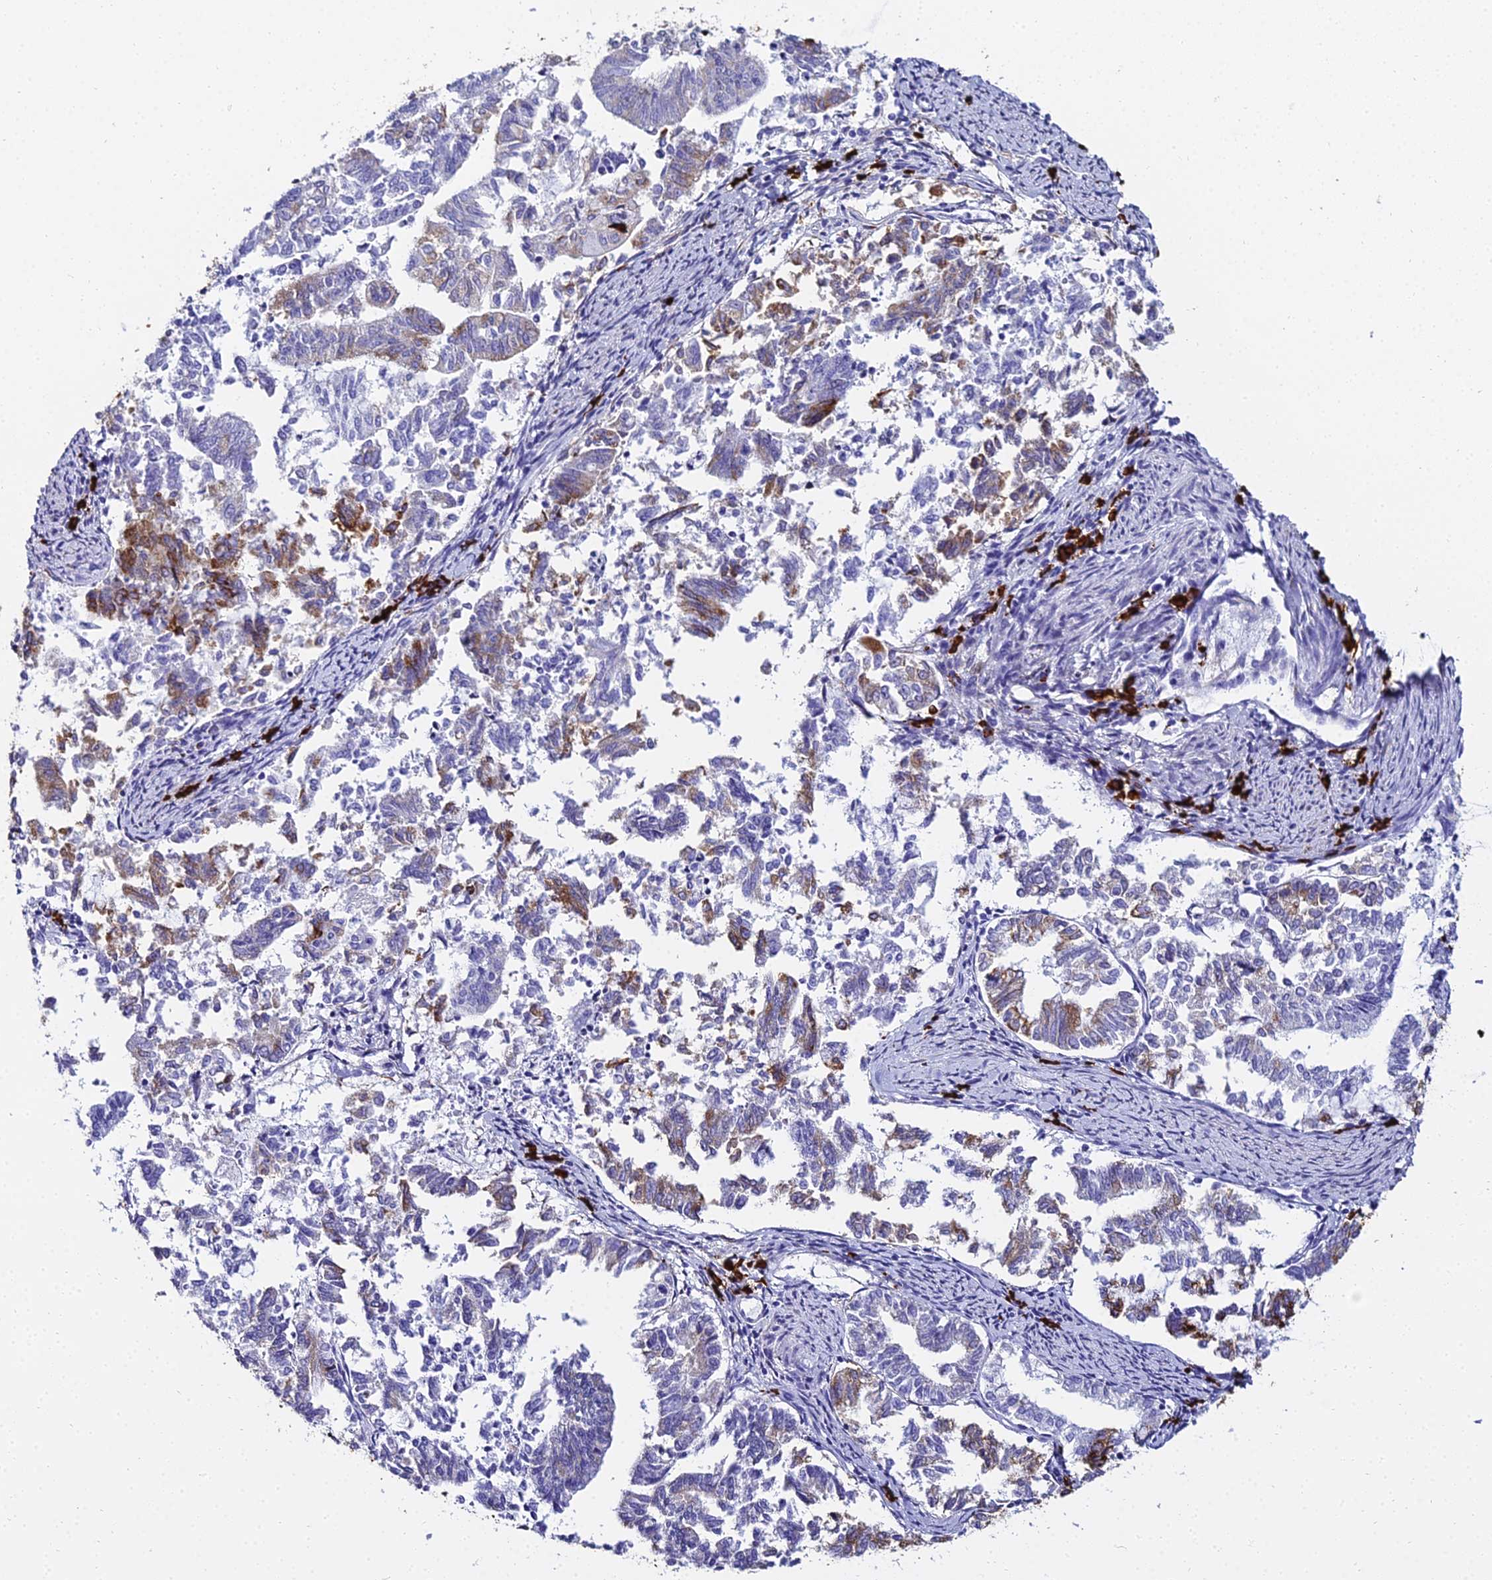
{"staining": {"intensity": "moderate", "quantity": "<25%", "location": "cytoplasmic/membranous"}, "tissue": "endometrial cancer", "cell_type": "Tumor cells", "image_type": "cancer", "snomed": [{"axis": "morphology", "description": "Adenocarcinoma, NOS"}, {"axis": "topography", "description": "Endometrium"}], "caption": "The immunohistochemical stain shows moderate cytoplasmic/membranous expression in tumor cells of endometrial cancer tissue. (brown staining indicates protein expression, while blue staining denotes nuclei).", "gene": "TXNDC5", "patient": {"sex": "female", "age": 79}}